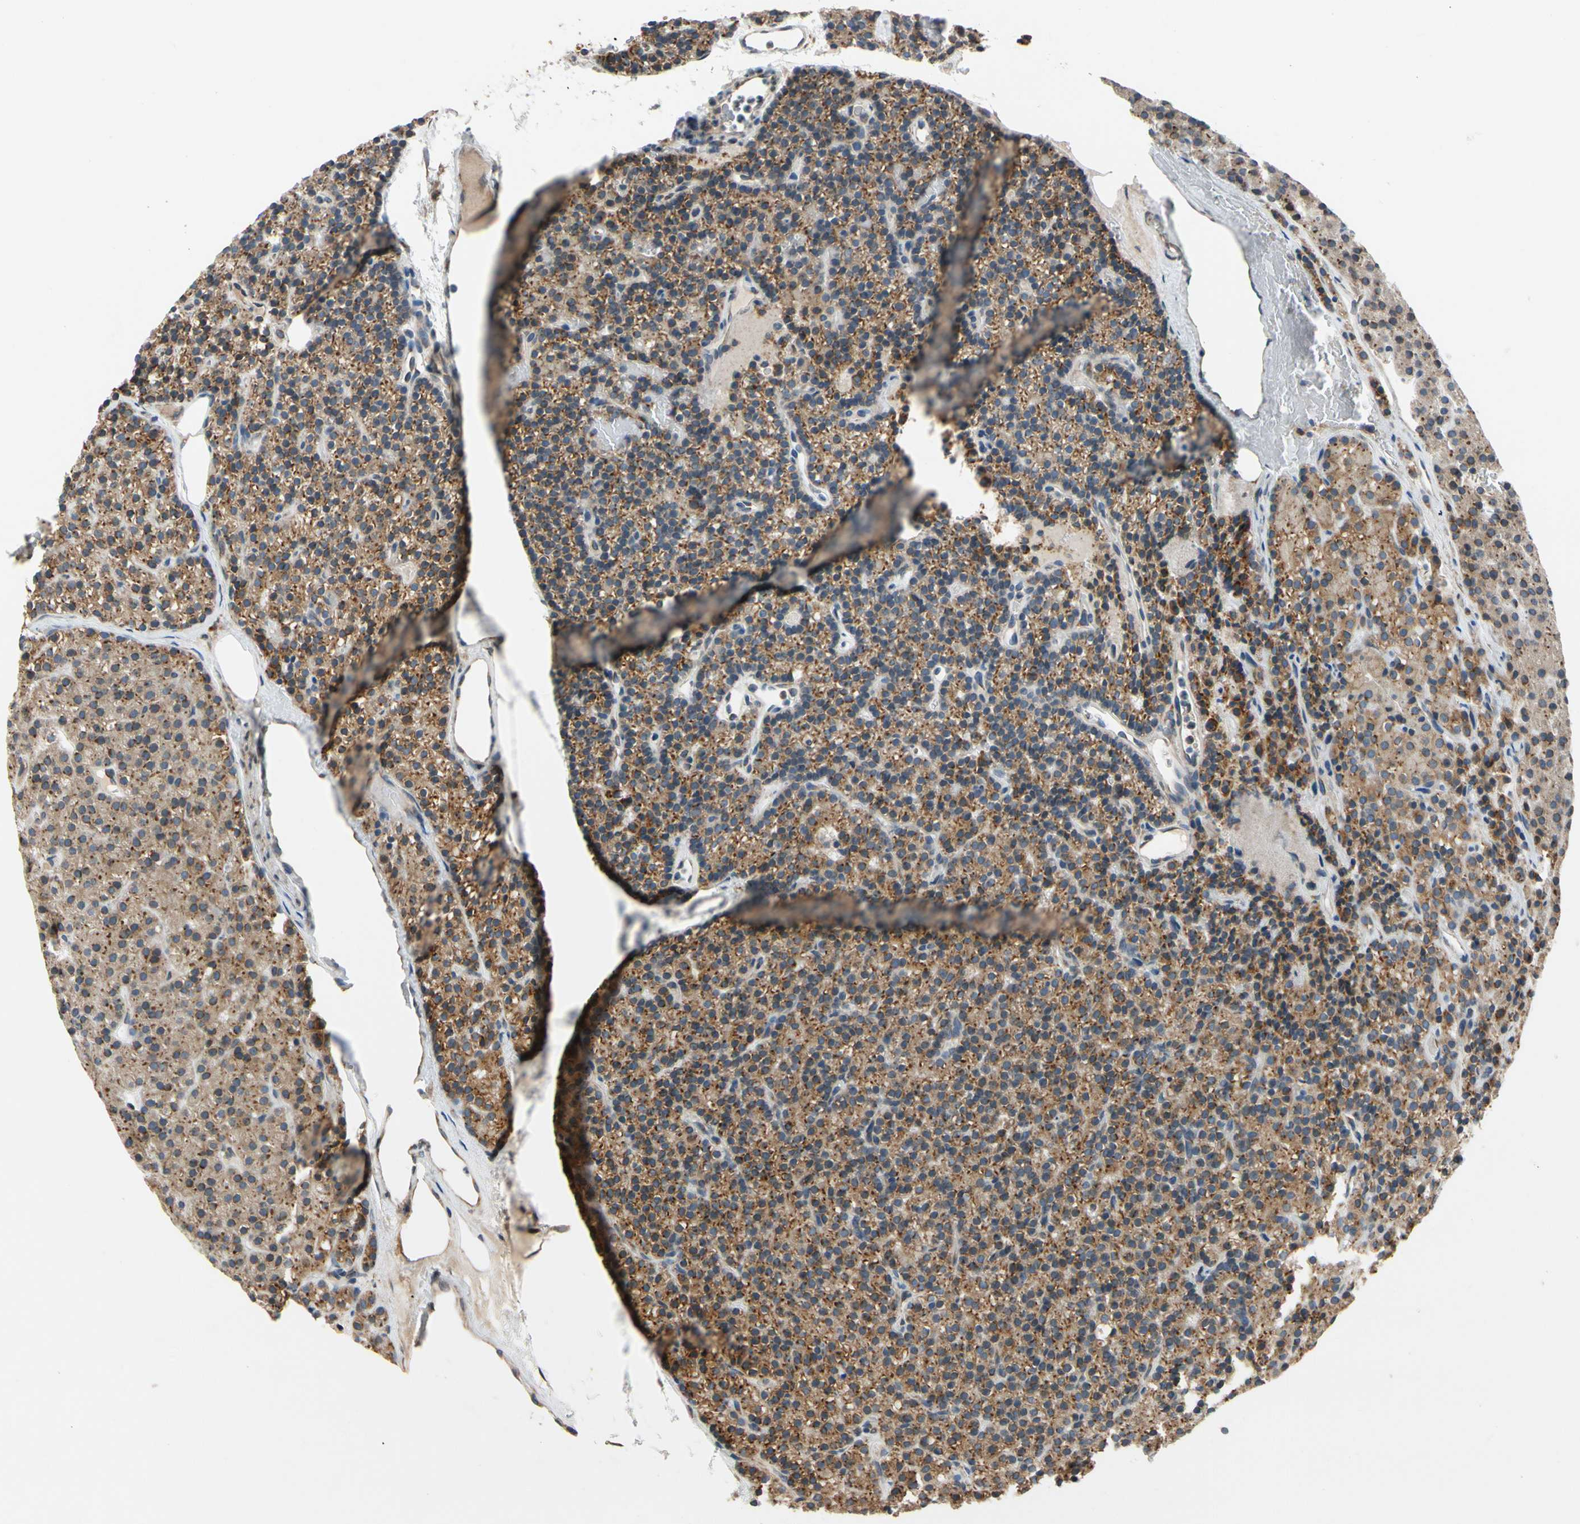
{"staining": {"intensity": "moderate", "quantity": ">75%", "location": "cytoplasmic/membranous"}, "tissue": "parathyroid gland", "cell_type": "Glandular cells", "image_type": "normal", "snomed": [{"axis": "morphology", "description": "Normal tissue, NOS"}, {"axis": "morphology", "description": "Hyperplasia, NOS"}, {"axis": "topography", "description": "Parathyroid gland"}], "caption": "Approximately >75% of glandular cells in benign parathyroid gland show moderate cytoplasmic/membranous protein positivity as visualized by brown immunohistochemical staining.", "gene": "RPN2", "patient": {"sex": "male", "age": 44}}